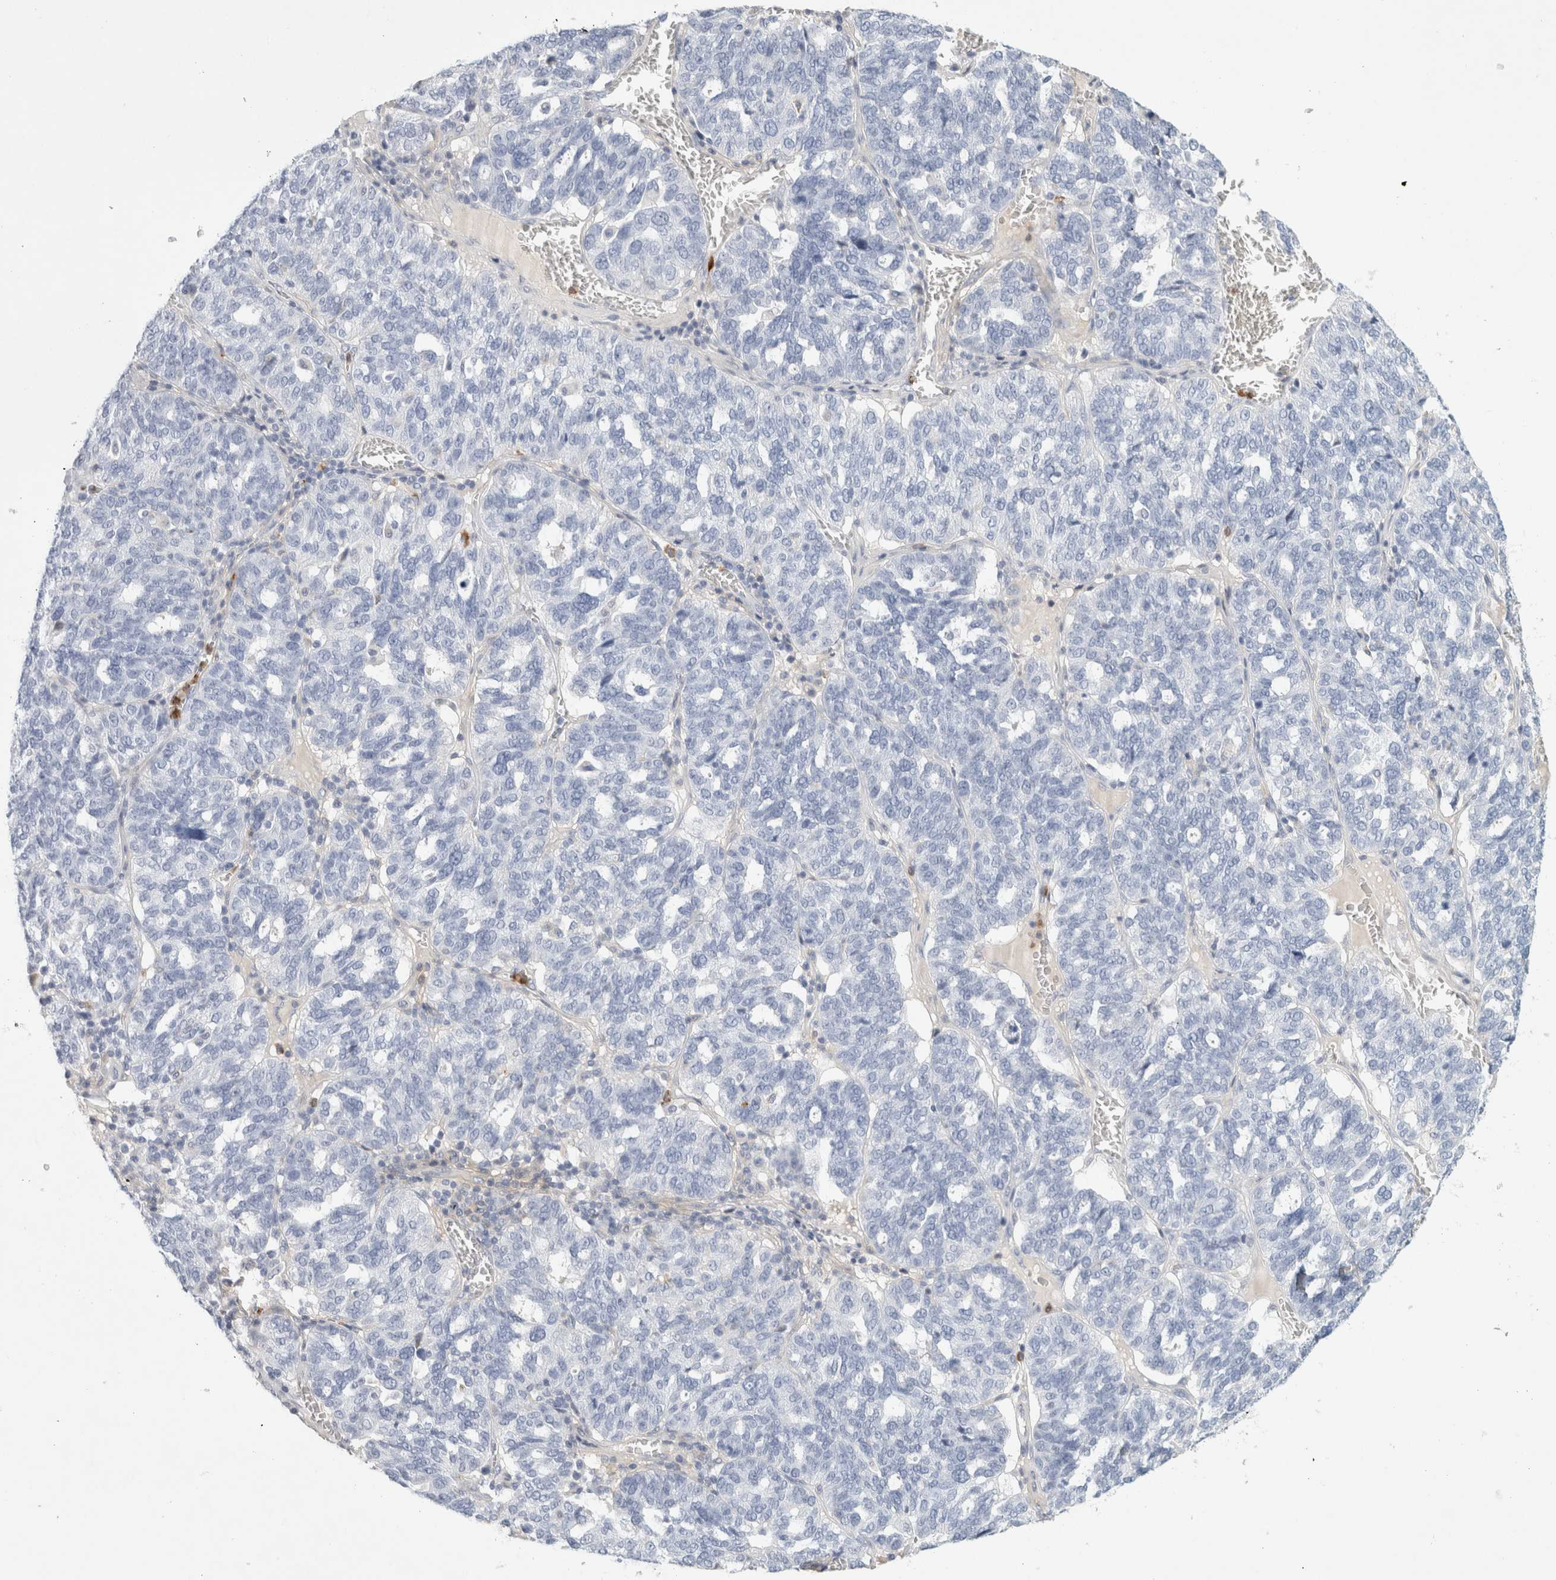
{"staining": {"intensity": "negative", "quantity": "none", "location": "none"}, "tissue": "ovarian cancer", "cell_type": "Tumor cells", "image_type": "cancer", "snomed": [{"axis": "morphology", "description": "Cystadenocarcinoma, serous, NOS"}, {"axis": "topography", "description": "Ovary"}], "caption": "This is an IHC micrograph of human ovarian serous cystadenocarcinoma. There is no expression in tumor cells.", "gene": "FGL2", "patient": {"sex": "female", "age": 59}}